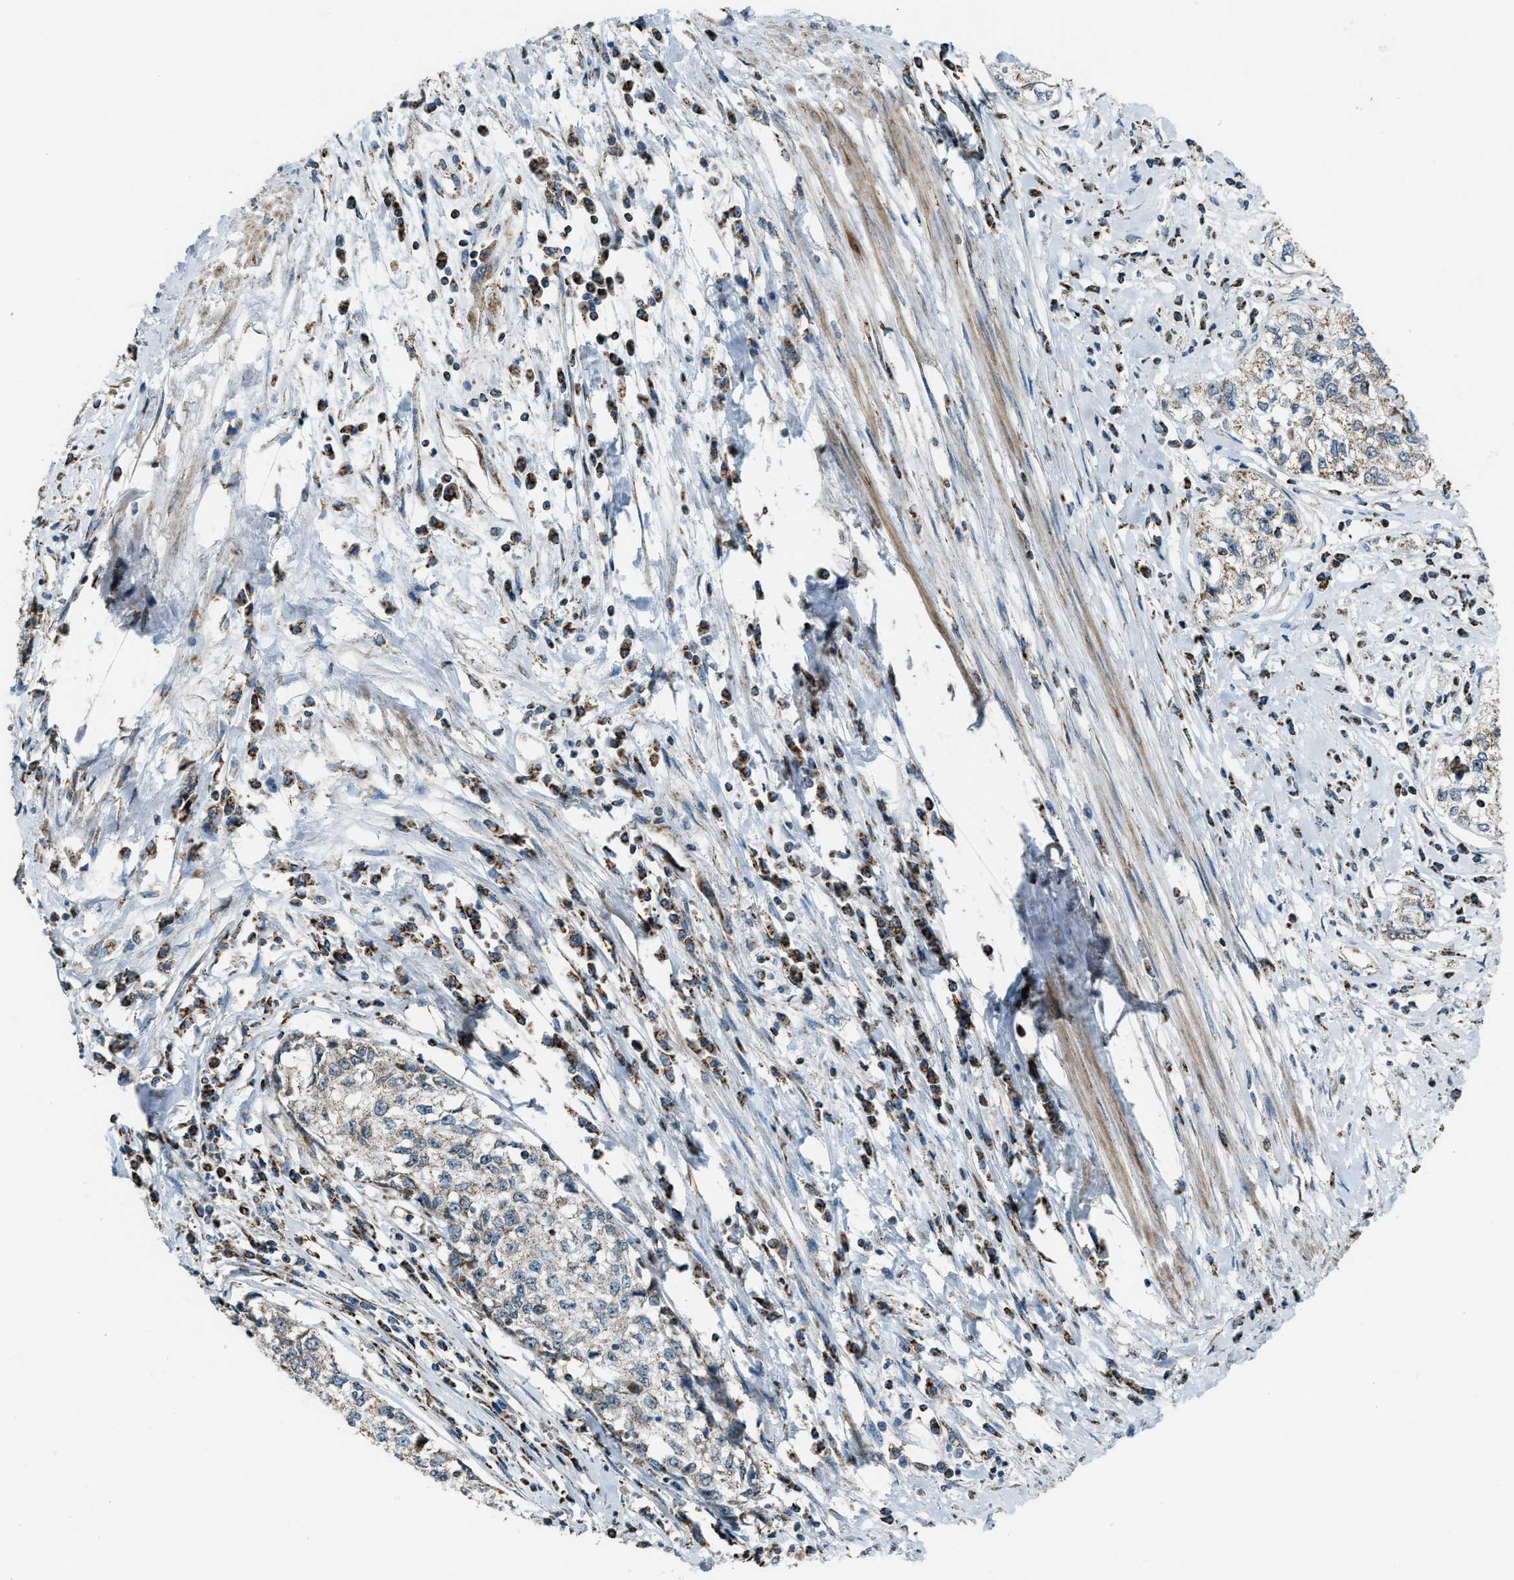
{"staining": {"intensity": "weak", "quantity": ">75%", "location": "cytoplasmic/membranous"}, "tissue": "cervical cancer", "cell_type": "Tumor cells", "image_type": "cancer", "snomed": [{"axis": "morphology", "description": "Squamous cell carcinoma, NOS"}, {"axis": "topography", "description": "Cervix"}], "caption": "Immunohistochemical staining of human cervical squamous cell carcinoma demonstrates weak cytoplasmic/membranous protein expression in about >75% of tumor cells. Immunohistochemistry (ihc) stains the protein of interest in brown and the nuclei are stained blue.", "gene": "CHN2", "patient": {"sex": "female", "age": 57}}